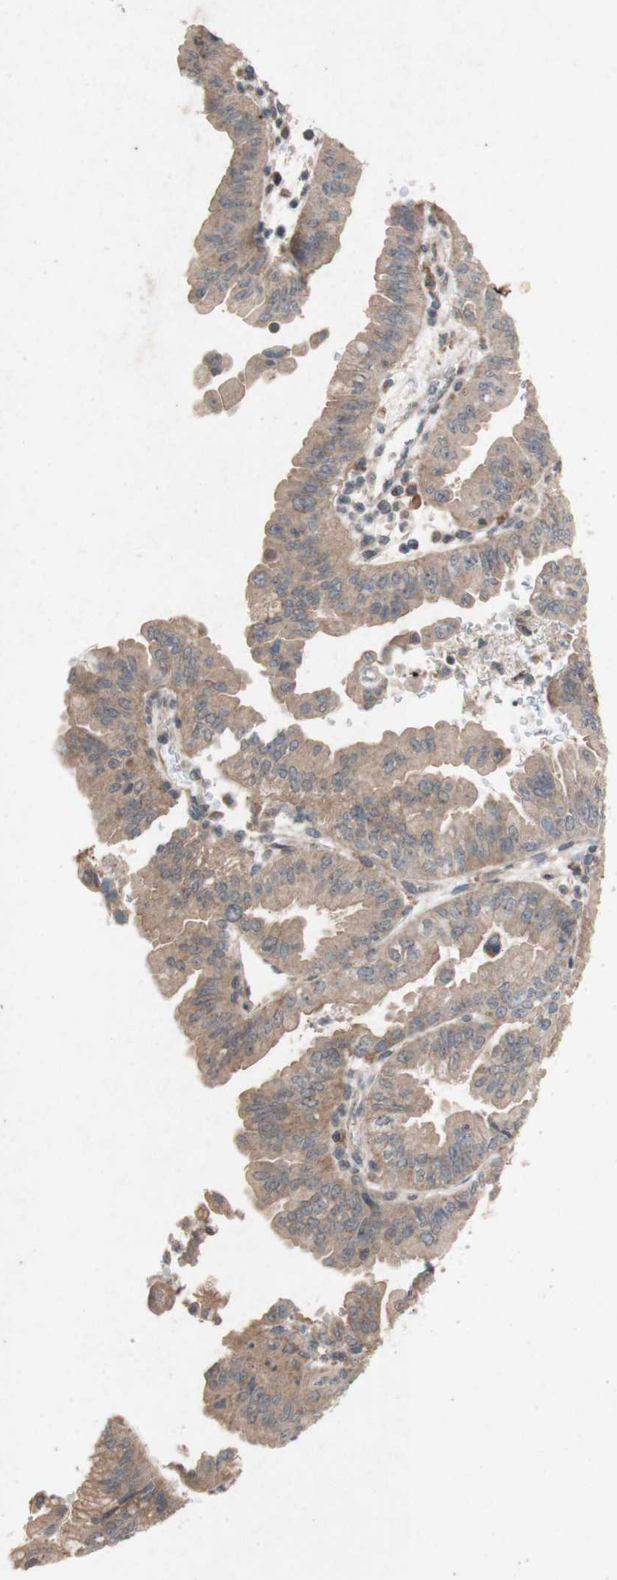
{"staining": {"intensity": "moderate", "quantity": ">75%", "location": "cytoplasmic/membranous"}, "tissue": "pancreatic cancer", "cell_type": "Tumor cells", "image_type": "cancer", "snomed": [{"axis": "morphology", "description": "Adenocarcinoma, NOS"}, {"axis": "topography", "description": "Pancreas"}], "caption": "The photomicrograph shows staining of pancreatic cancer (adenocarcinoma), revealing moderate cytoplasmic/membranous protein staining (brown color) within tumor cells.", "gene": "ATP6V1F", "patient": {"sex": "male", "age": 70}}